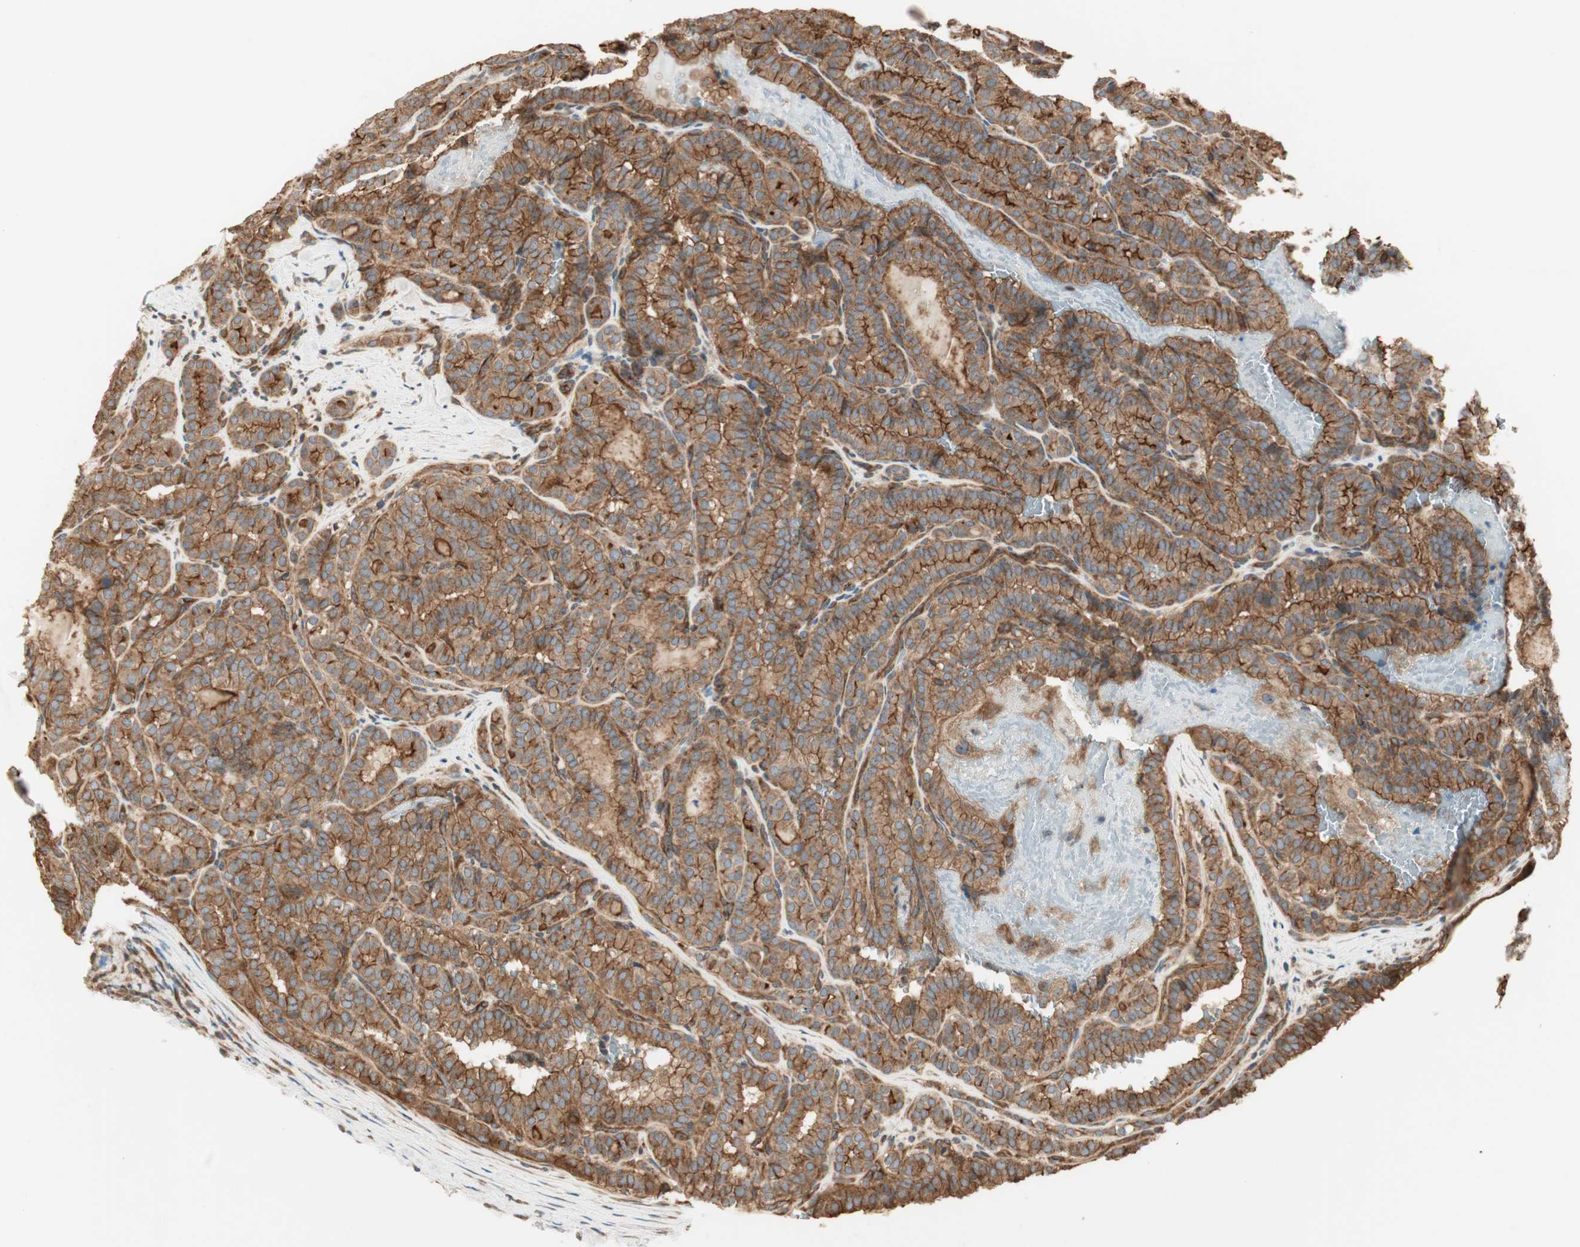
{"staining": {"intensity": "strong", "quantity": ">75%", "location": "cytoplasmic/membranous"}, "tissue": "thyroid cancer", "cell_type": "Tumor cells", "image_type": "cancer", "snomed": [{"axis": "morphology", "description": "Normal tissue, NOS"}, {"axis": "morphology", "description": "Papillary adenocarcinoma, NOS"}, {"axis": "topography", "description": "Thyroid gland"}], "caption": "Protein staining exhibits strong cytoplasmic/membranous expression in approximately >75% of tumor cells in thyroid cancer (papillary adenocarcinoma).", "gene": "CTTNBP2NL", "patient": {"sex": "female", "age": 30}}